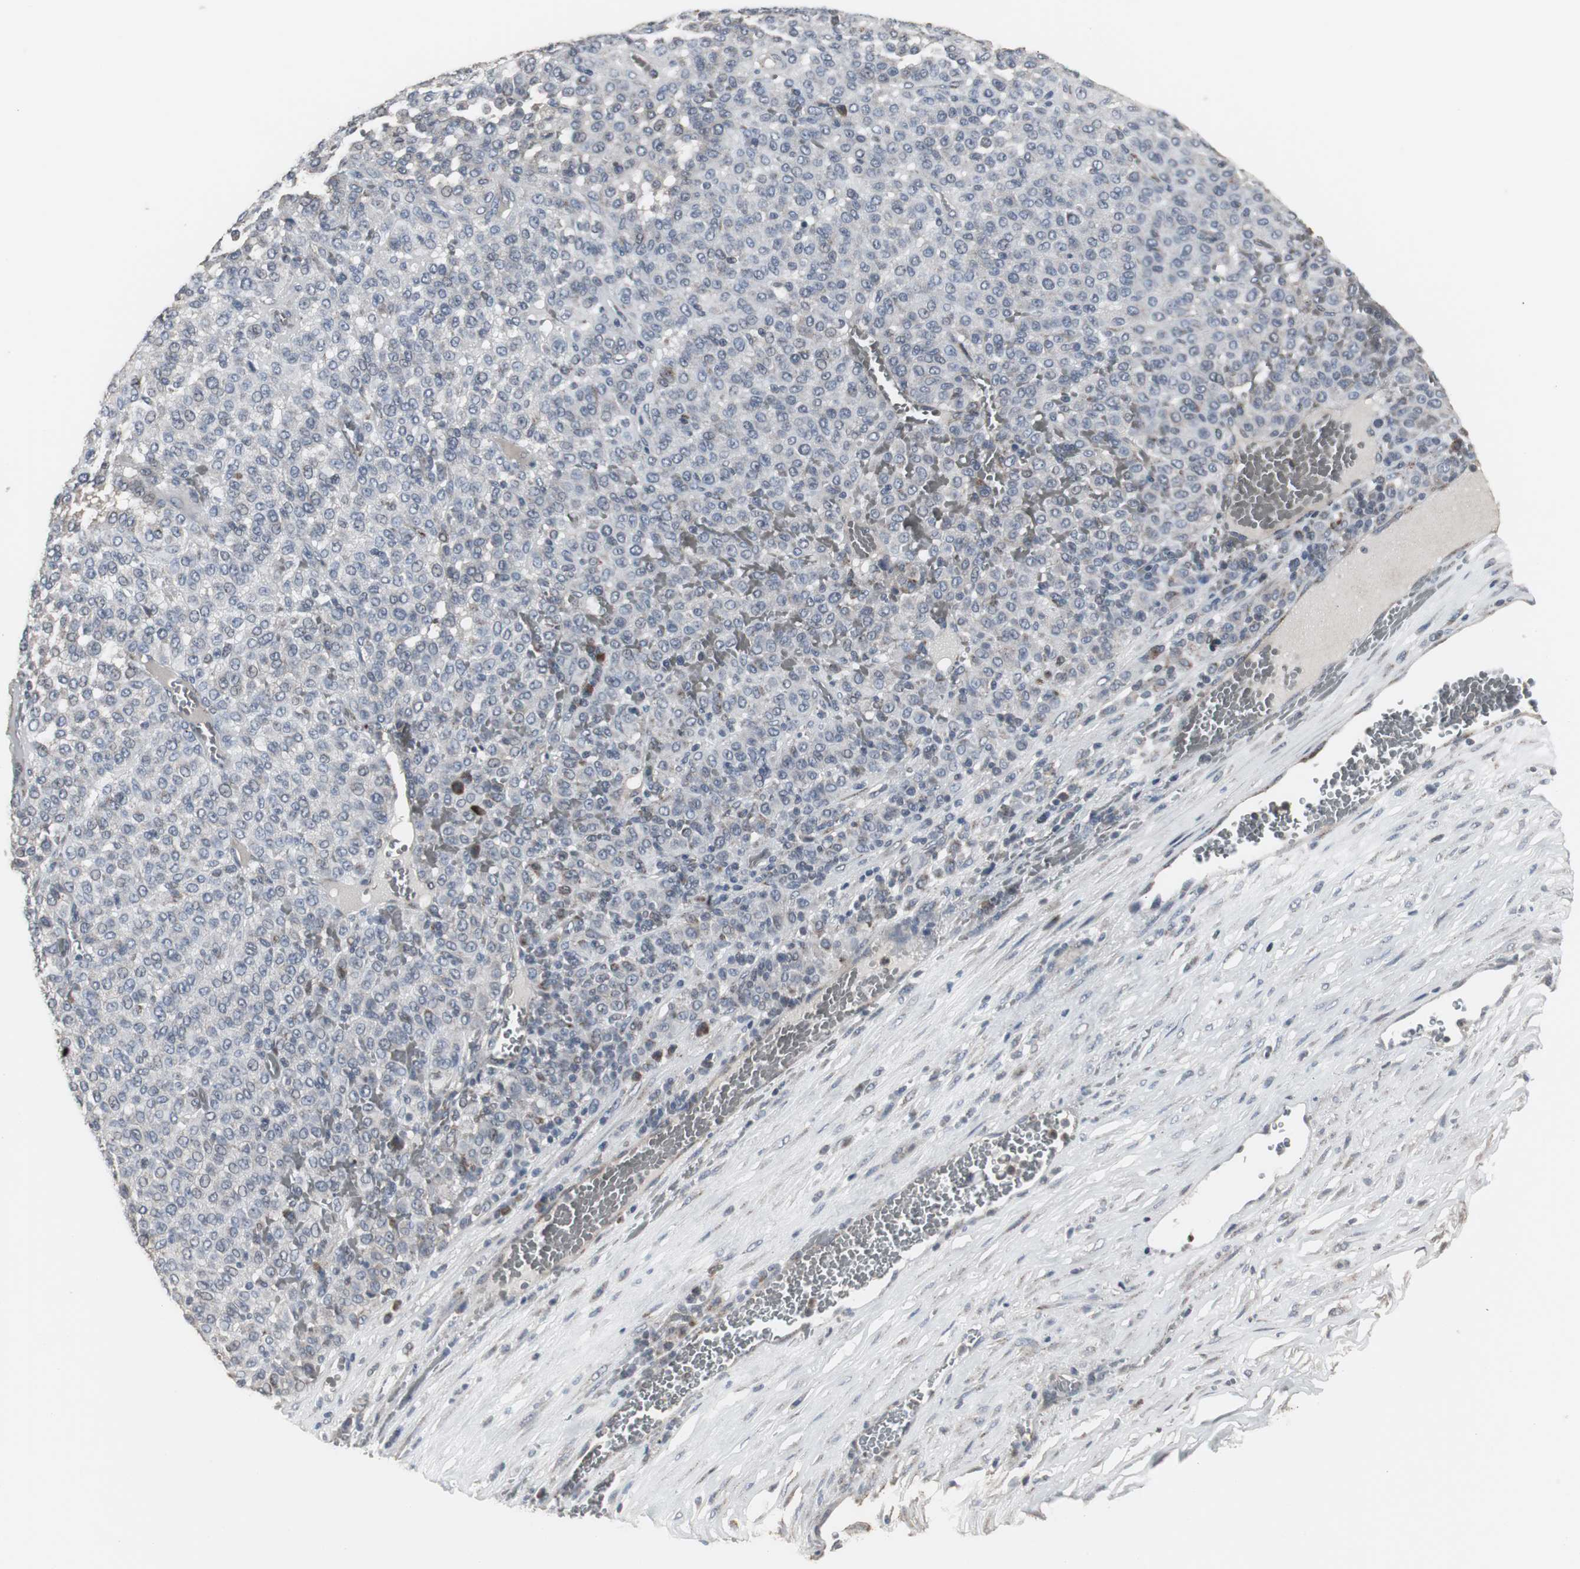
{"staining": {"intensity": "negative", "quantity": "none", "location": "none"}, "tissue": "melanoma", "cell_type": "Tumor cells", "image_type": "cancer", "snomed": [{"axis": "morphology", "description": "Malignant melanoma, Metastatic site"}, {"axis": "topography", "description": "Pancreas"}], "caption": "The micrograph displays no staining of tumor cells in melanoma.", "gene": "ACAA1", "patient": {"sex": "female", "age": 30}}